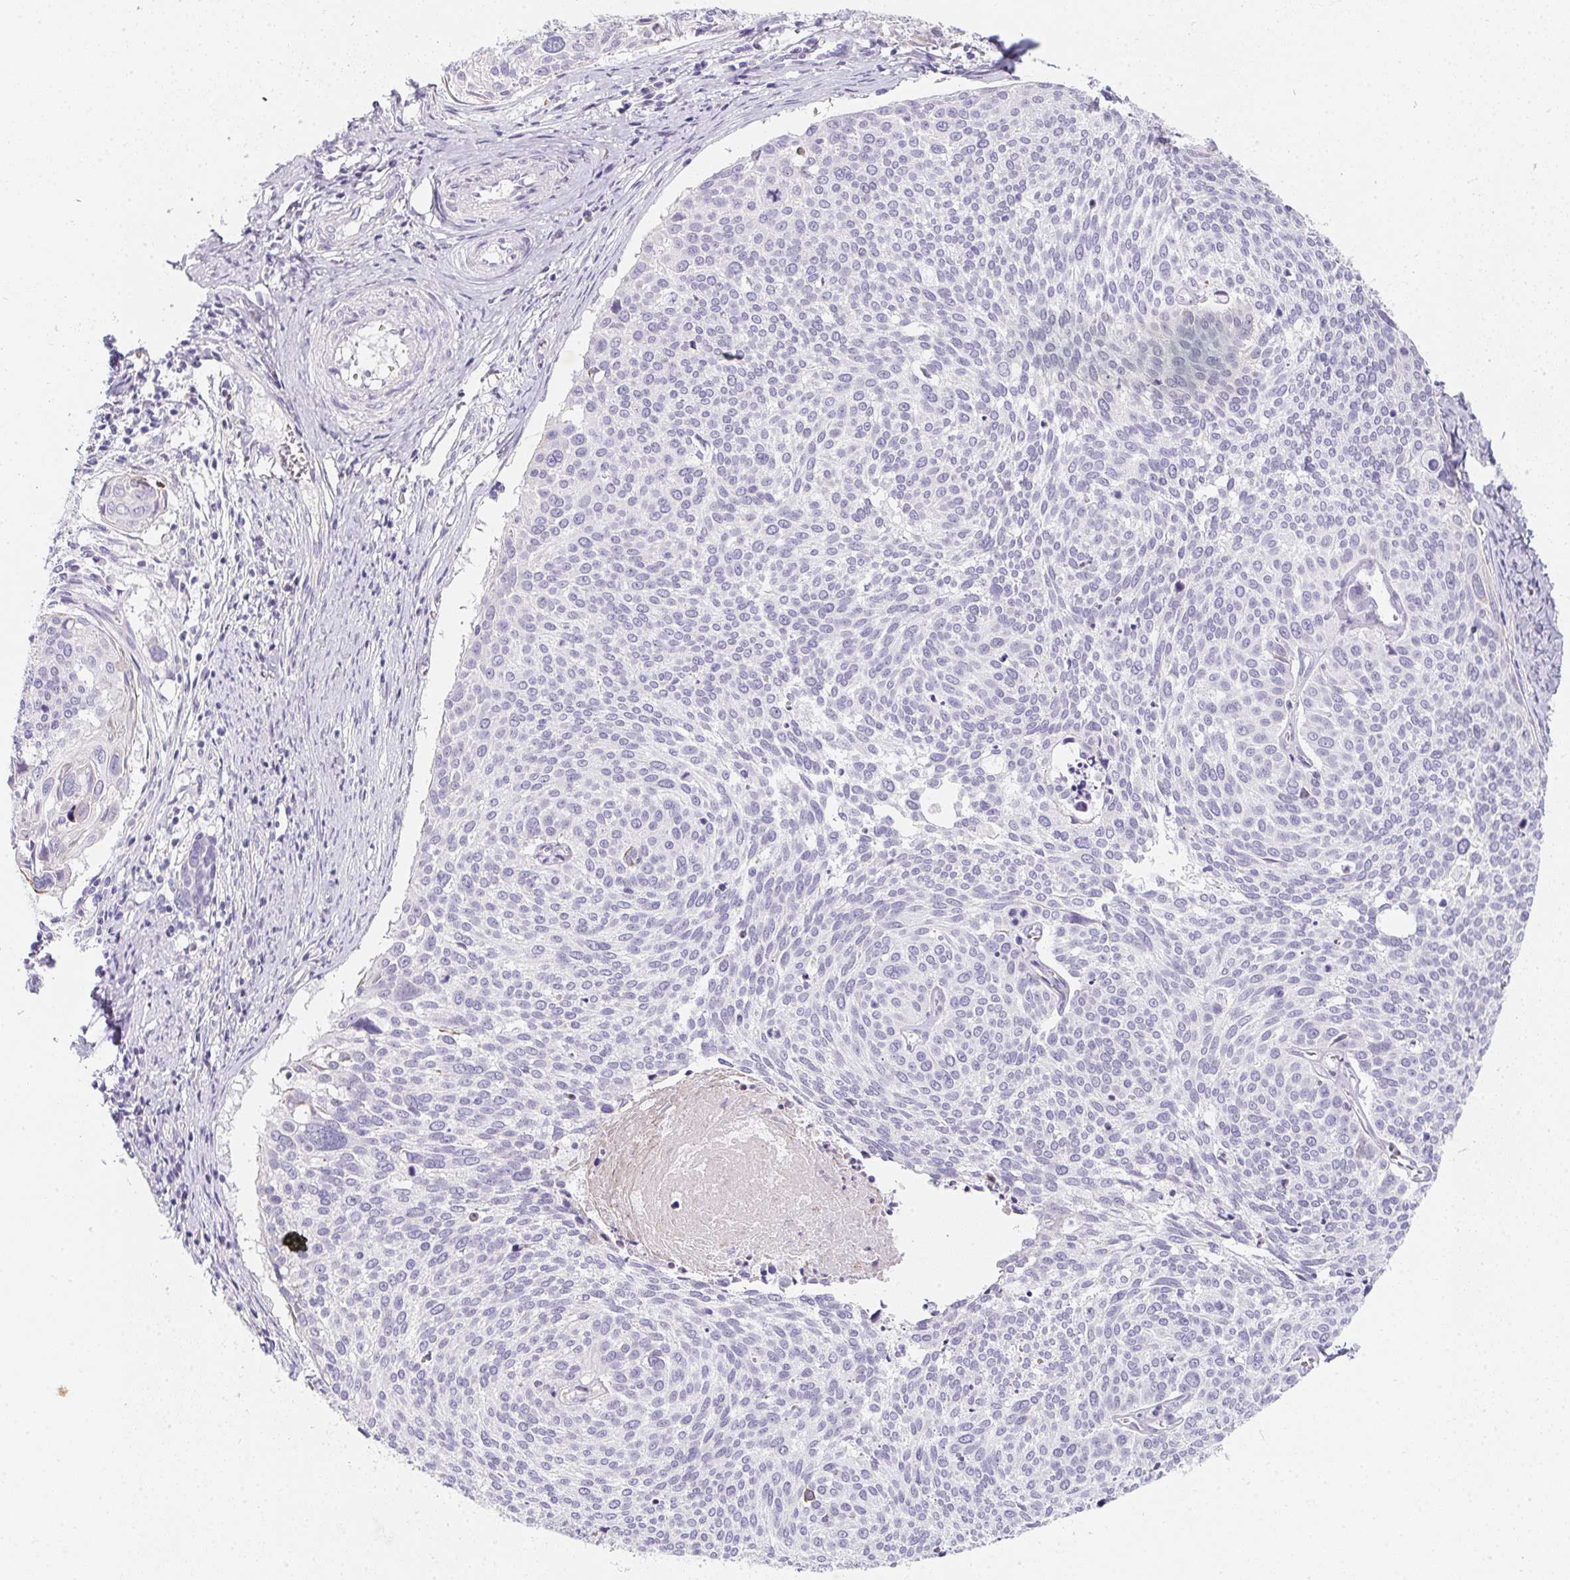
{"staining": {"intensity": "negative", "quantity": "none", "location": "none"}, "tissue": "cervical cancer", "cell_type": "Tumor cells", "image_type": "cancer", "snomed": [{"axis": "morphology", "description": "Squamous cell carcinoma, NOS"}, {"axis": "topography", "description": "Cervix"}], "caption": "IHC of squamous cell carcinoma (cervical) shows no expression in tumor cells.", "gene": "MAP1A", "patient": {"sex": "female", "age": 39}}